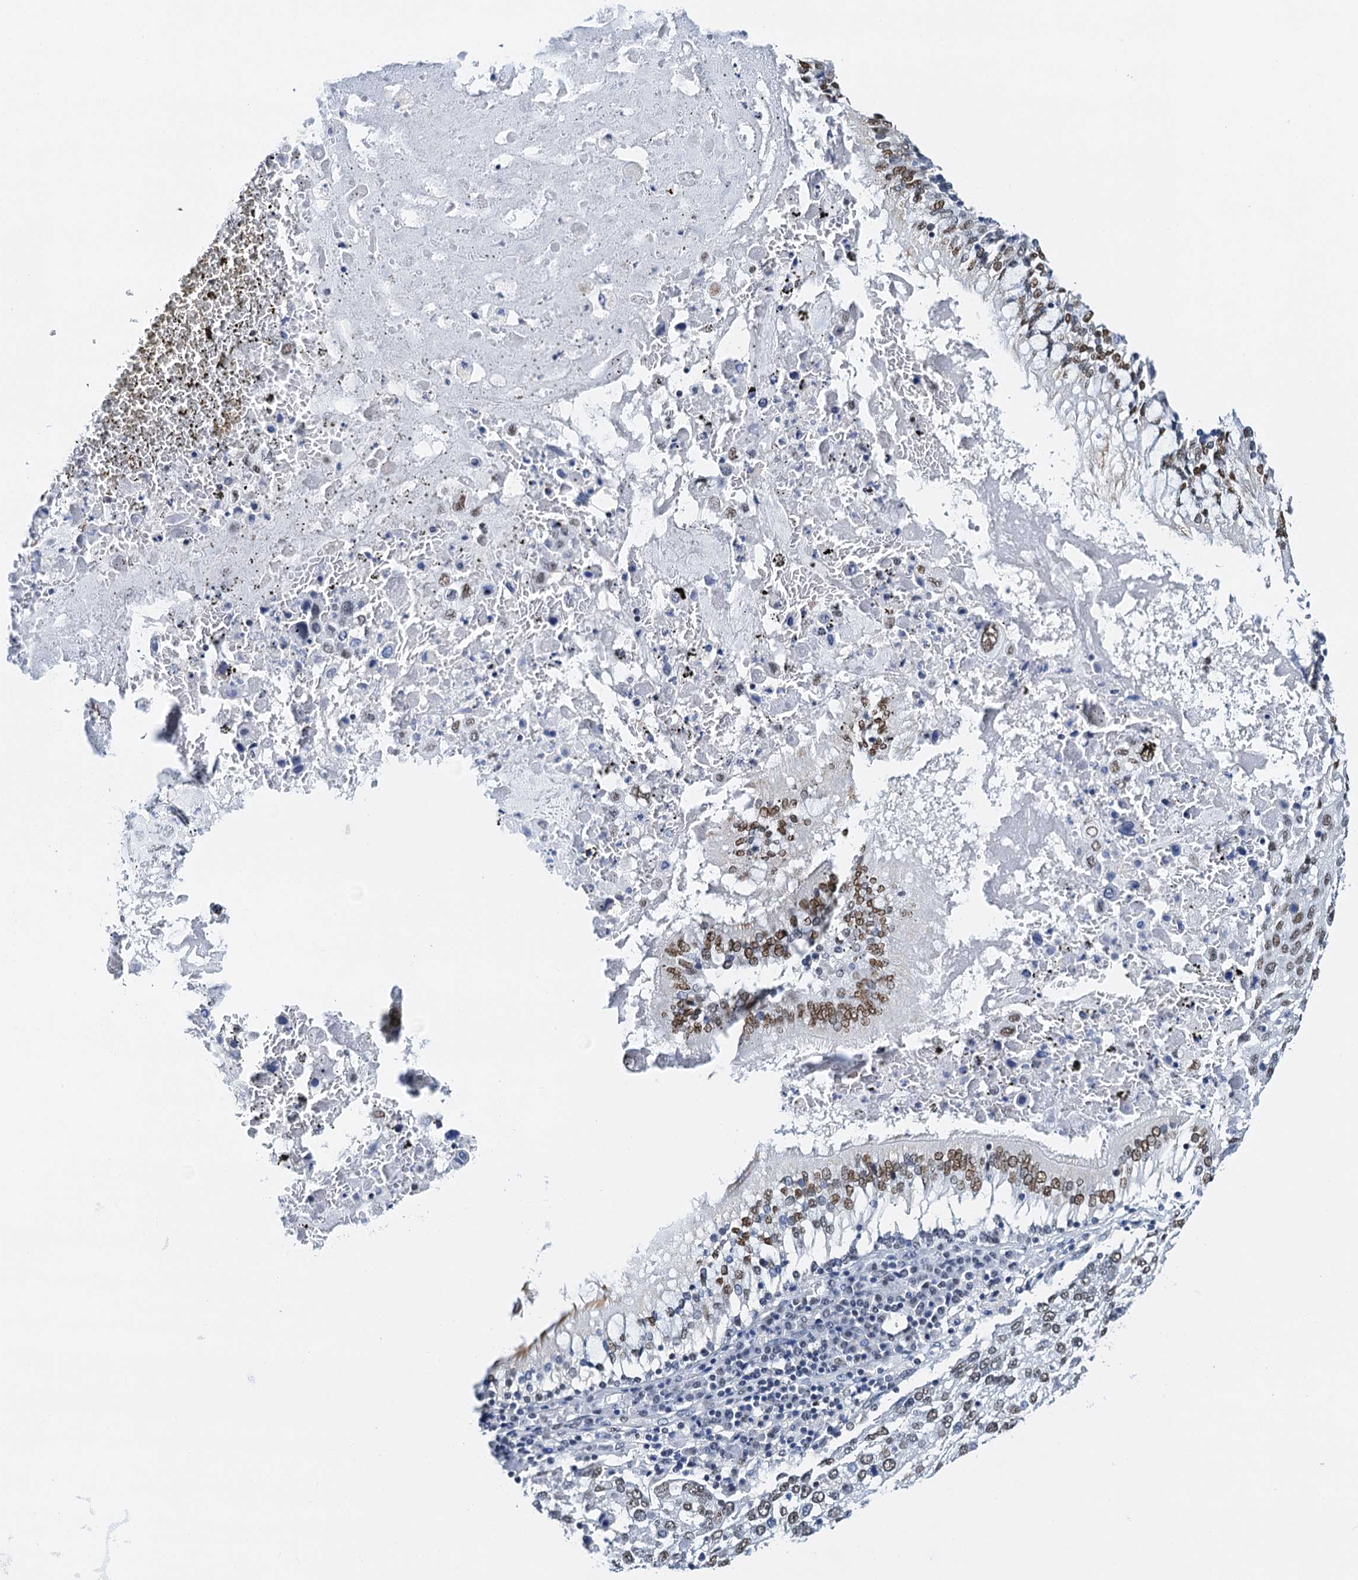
{"staining": {"intensity": "moderate", "quantity": ">75%", "location": "nuclear"}, "tissue": "lung cancer", "cell_type": "Tumor cells", "image_type": "cancer", "snomed": [{"axis": "morphology", "description": "Squamous cell carcinoma, NOS"}, {"axis": "topography", "description": "Lung"}], "caption": "The immunohistochemical stain labels moderate nuclear expression in tumor cells of squamous cell carcinoma (lung) tissue. (DAB = brown stain, brightfield microscopy at high magnification).", "gene": "SLTM", "patient": {"sex": "male", "age": 65}}